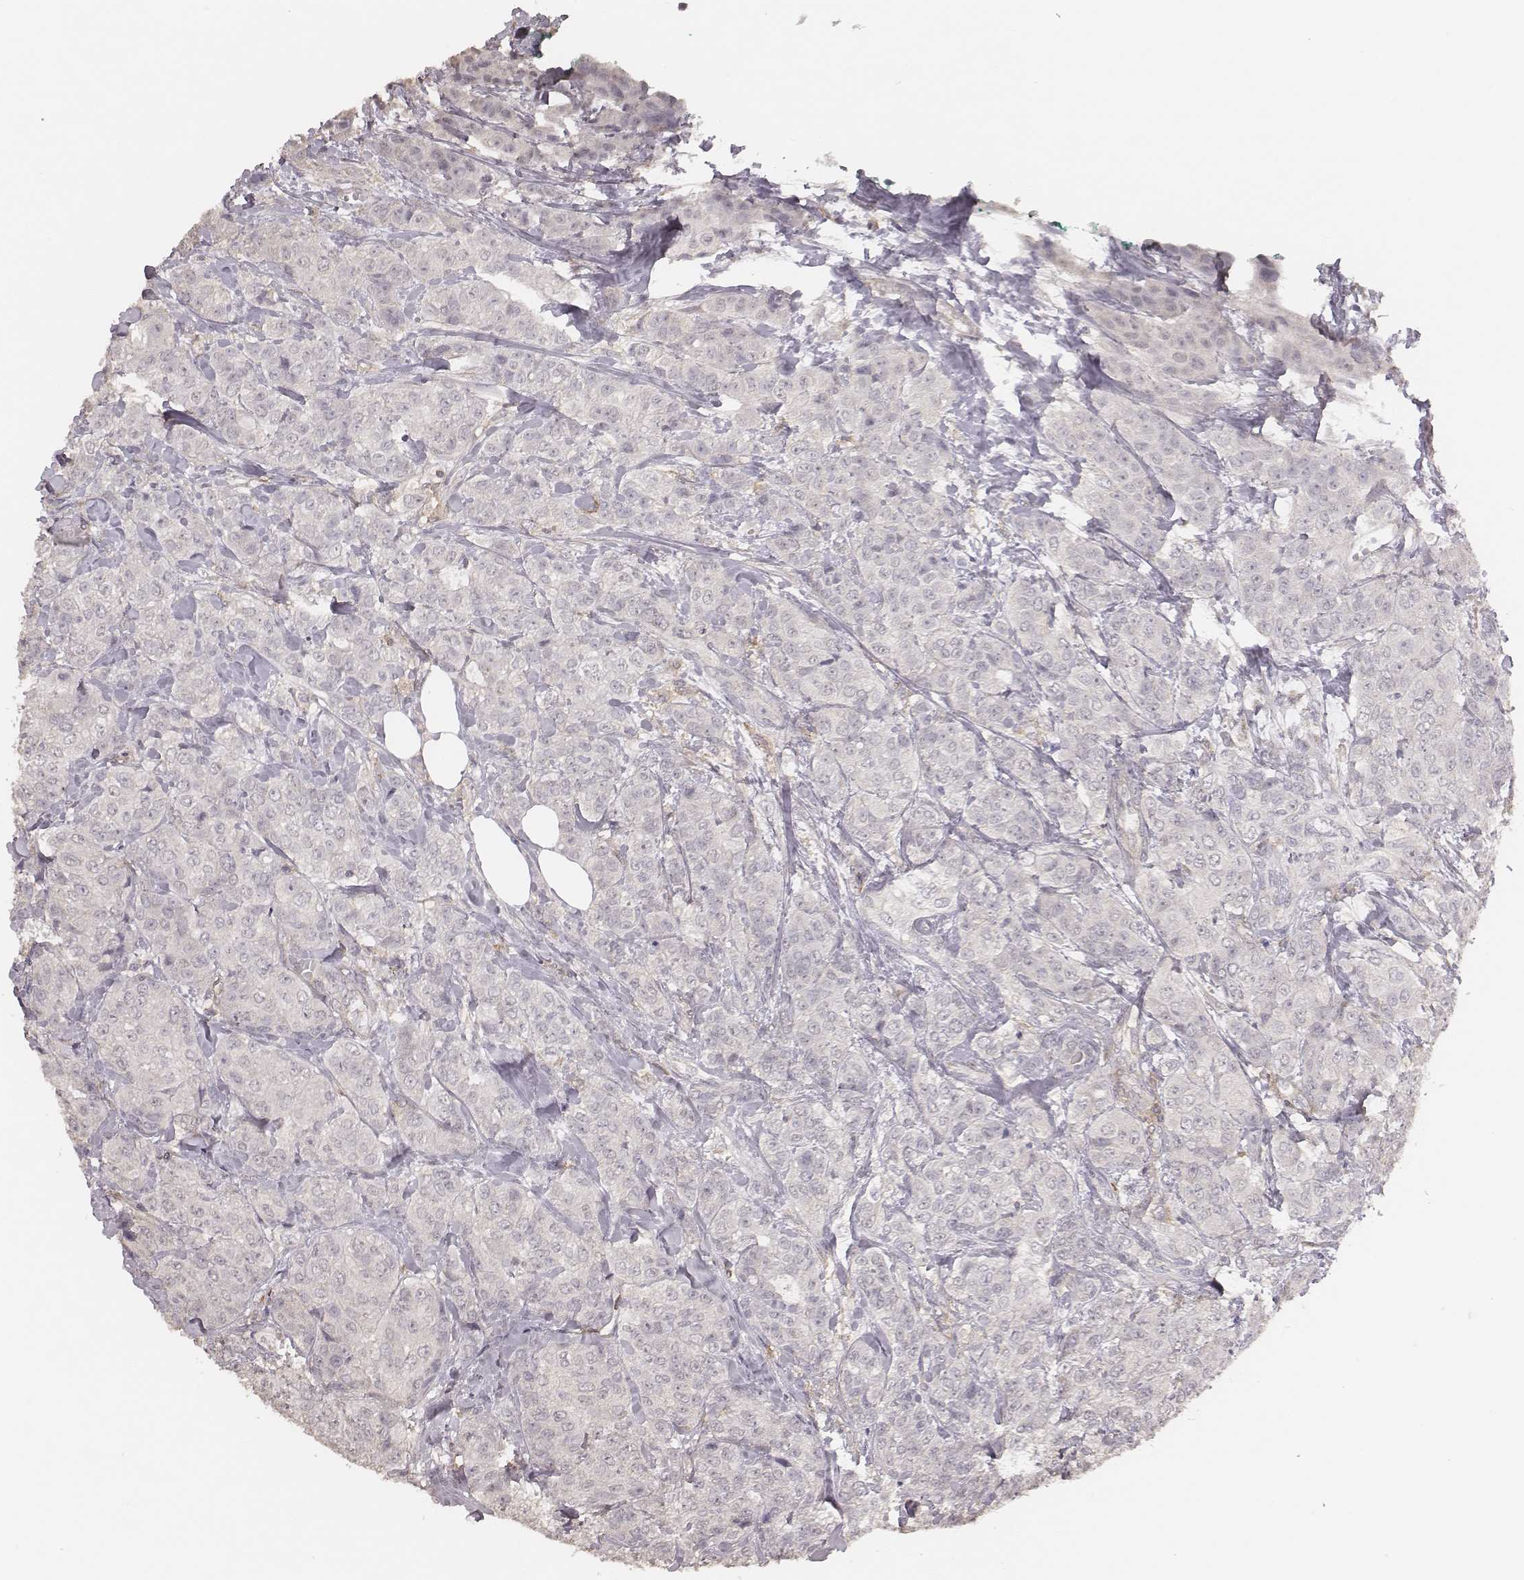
{"staining": {"intensity": "negative", "quantity": "none", "location": "none"}, "tissue": "breast cancer", "cell_type": "Tumor cells", "image_type": "cancer", "snomed": [{"axis": "morphology", "description": "Duct carcinoma"}, {"axis": "topography", "description": "Breast"}], "caption": "Histopathology image shows no significant protein expression in tumor cells of breast cancer.", "gene": "PILRA", "patient": {"sex": "female", "age": 43}}